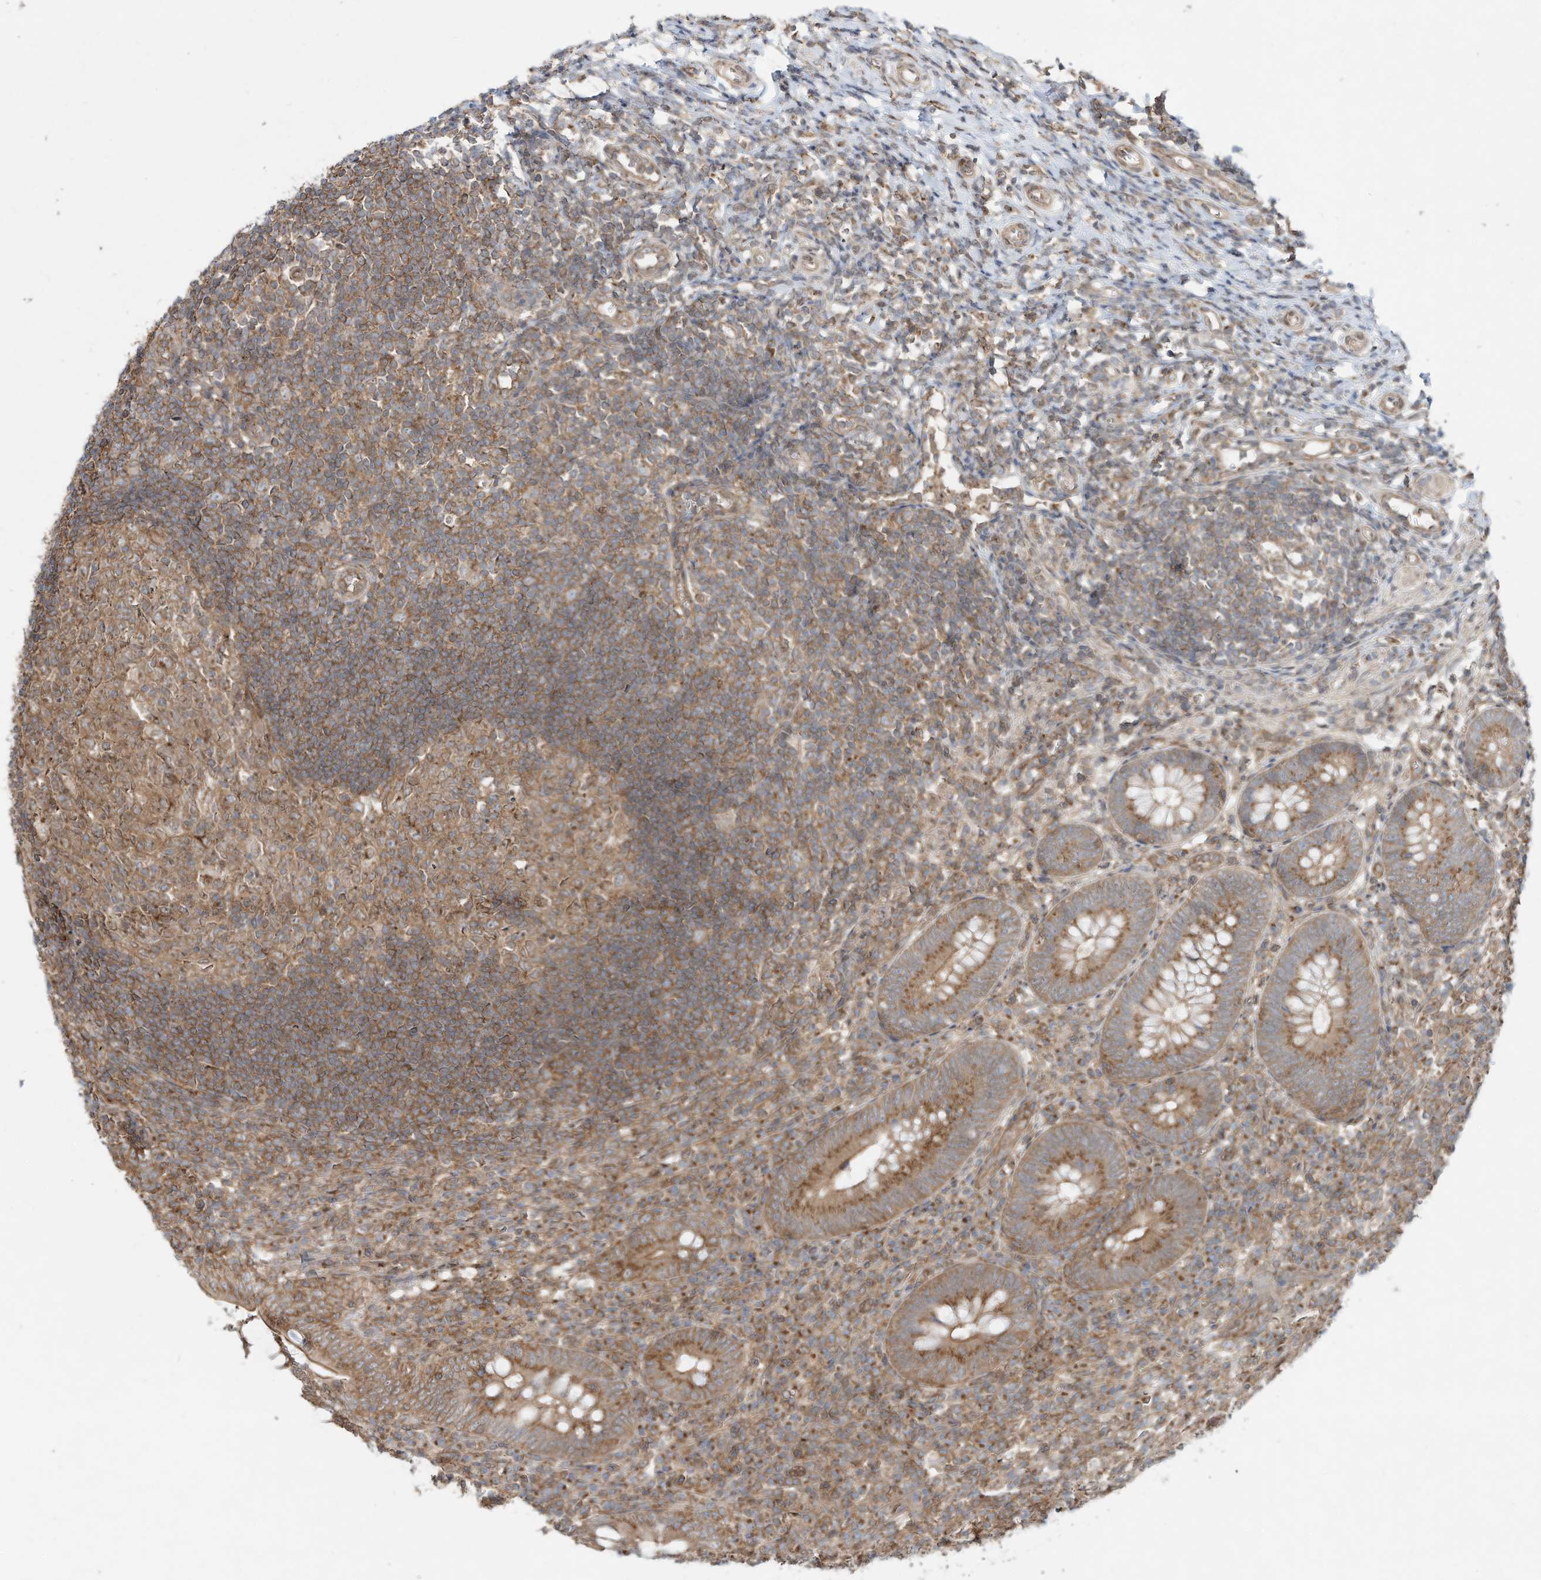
{"staining": {"intensity": "strong", "quantity": ">75%", "location": "cytoplasmic/membranous"}, "tissue": "appendix", "cell_type": "Glandular cells", "image_type": "normal", "snomed": [{"axis": "morphology", "description": "Normal tissue, NOS"}, {"axis": "topography", "description": "Appendix"}], "caption": "Brown immunohistochemical staining in benign appendix demonstrates strong cytoplasmic/membranous staining in about >75% of glandular cells. The staining is performed using DAB (3,3'-diaminobenzidine) brown chromogen to label protein expression. The nuclei are counter-stained blue using hematoxylin.", "gene": "CUX1", "patient": {"sex": "male", "age": 14}}